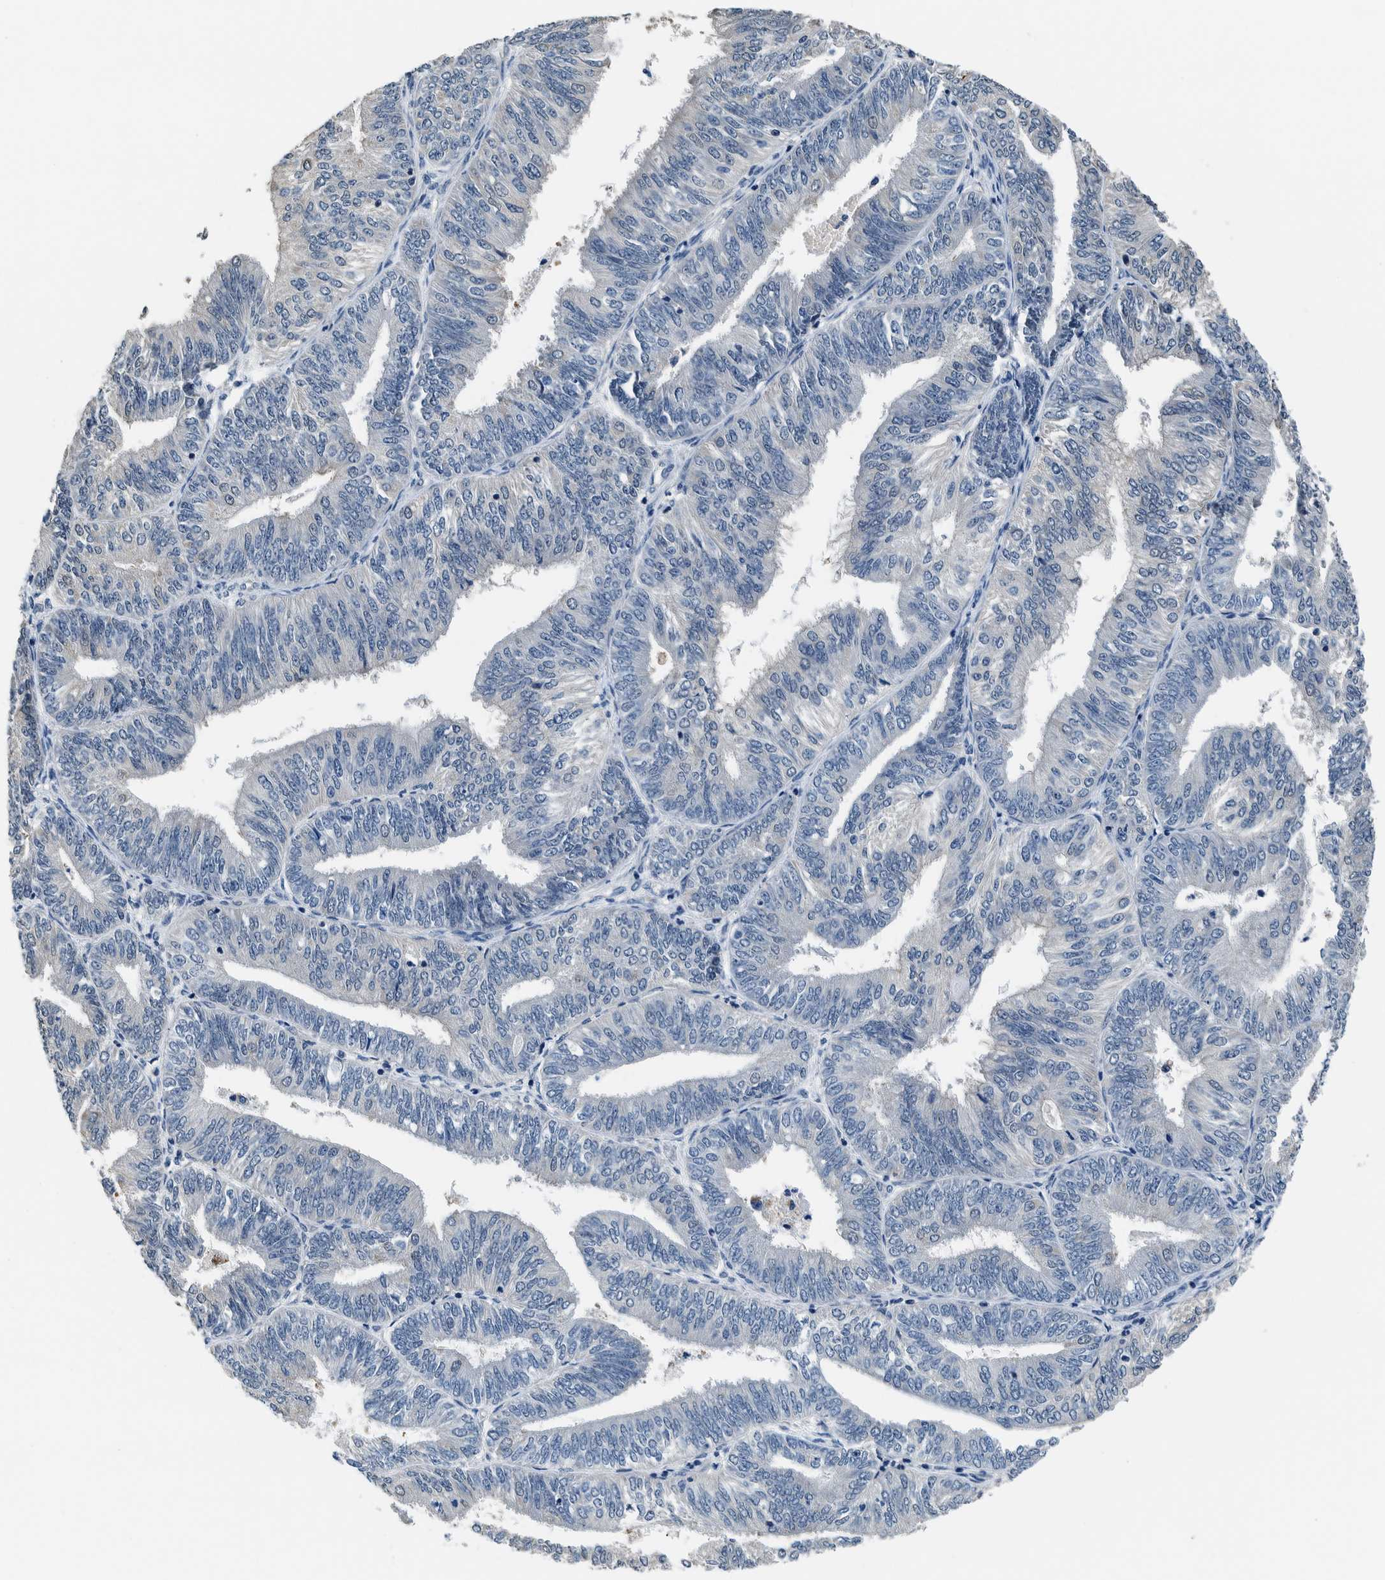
{"staining": {"intensity": "negative", "quantity": "none", "location": "none"}, "tissue": "endometrial cancer", "cell_type": "Tumor cells", "image_type": "cancer", "snomed": [{"axis": "morphology", "description": "Adenocarcinoma, NOS"}, {"axis": "topography", "description": "Endometrium"}], "caption": "Immunohistochemistry (IHC) micrograph of adenocarcinoma (endometrial) stained for a protein (brown), which reveals no staining in tumor cells.", "gene": "NIBAN2", "patient": {"sex": "female", "age": 58}}